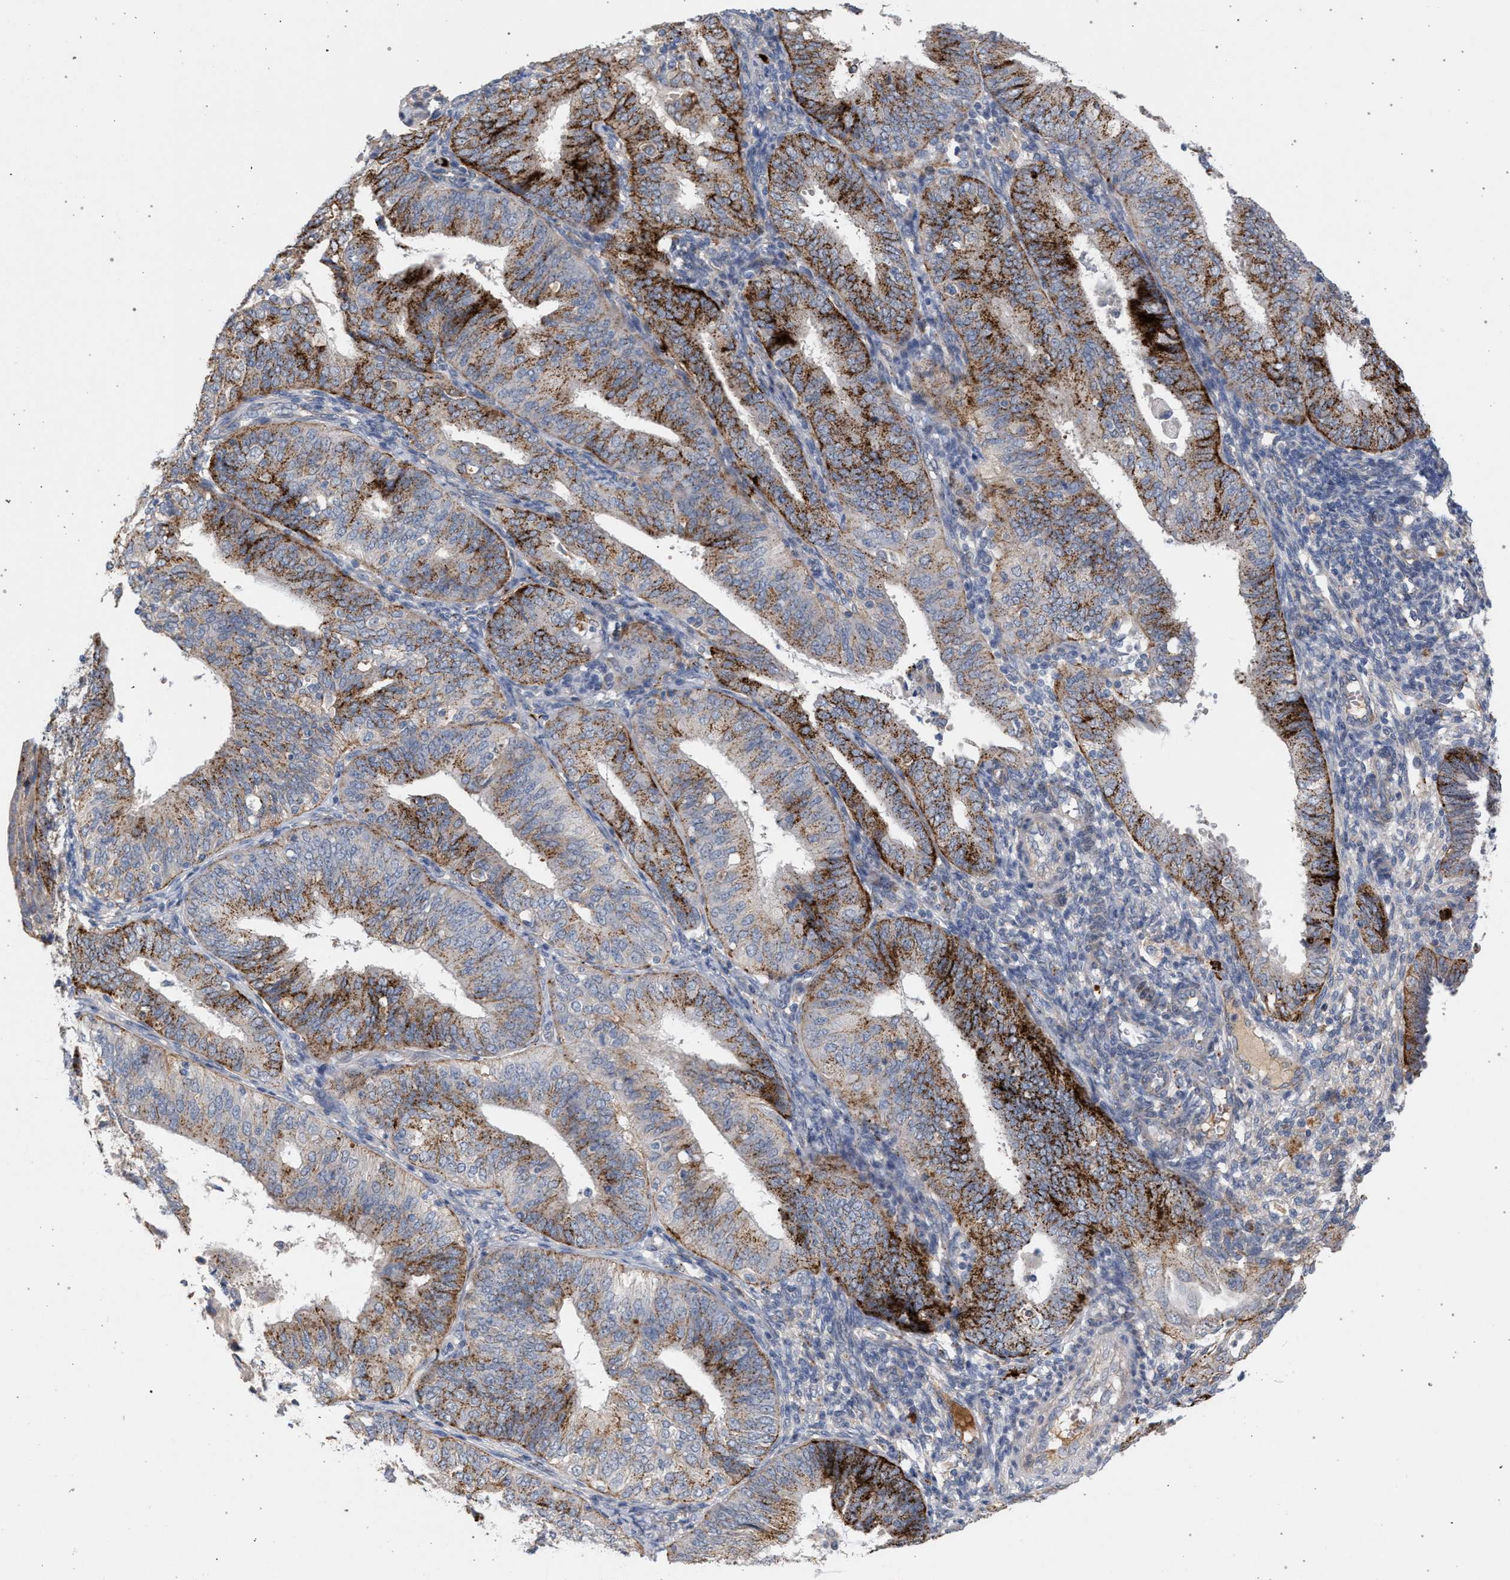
{"staining": {"intensity": "strong", "quantity": "25%-75%", "location": "cytoplasmic/membranous"}, "tissue": "endometrial cancer", "cell_type": "Tumor cells", "image_type": "cancer", "snomed": [{"axis": "morphology", "description": "Adenocarcinoma, NOS"}, {"axis": "topography", "description": "Endometrium"}], "caption": "Strong cytoplasmic/membranous staining is present in about 25%-75% of tumor cells in adenocarcinoma (endometrial). (DAB = brown stain, brightfield microscopy at high magnification).", "gene": "MAMDC2", "patient": {"sex": "female", "age": 58}}